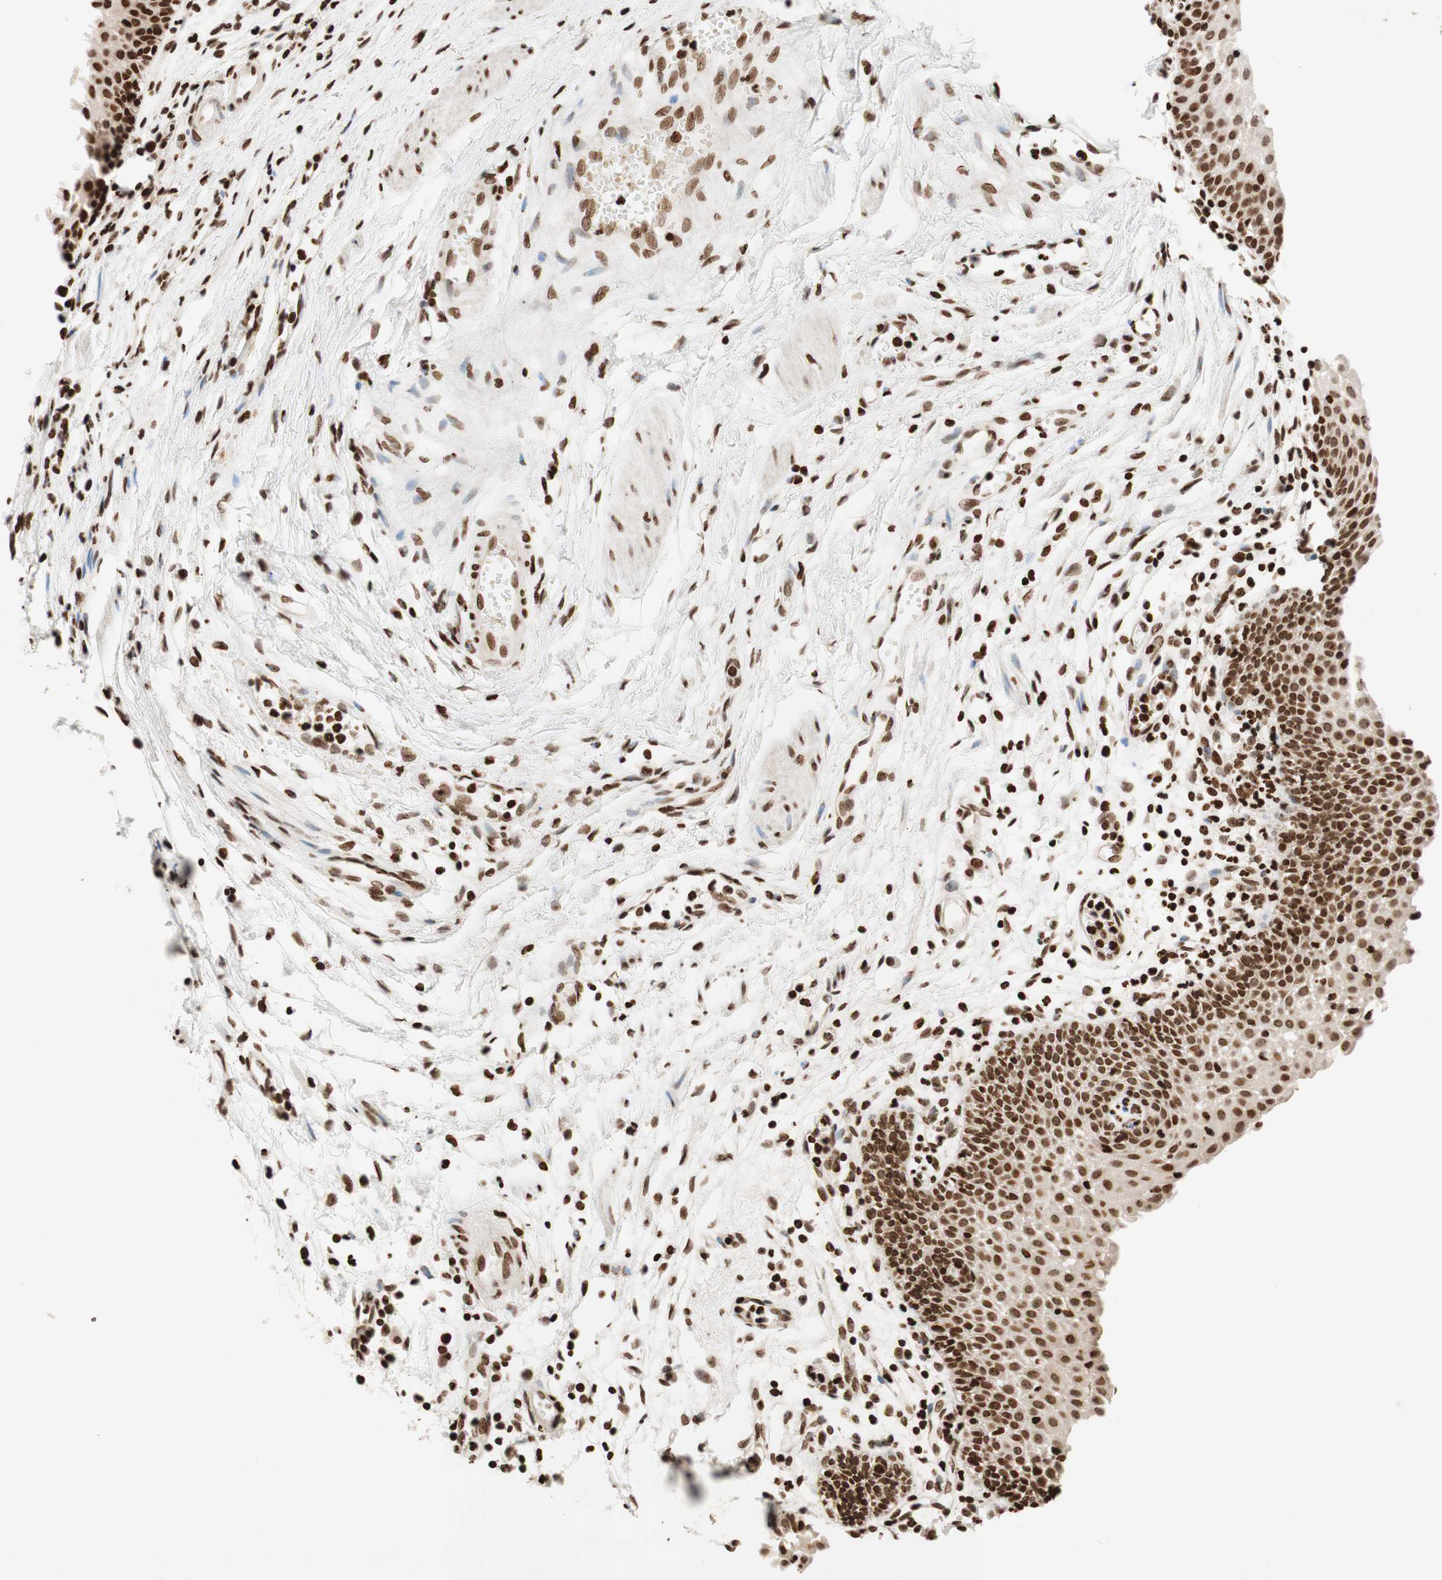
{"staining": {"intensity": "strong", "quantity": ">75%", "location": "nuclear"}, "tissue": "urothelial cancer", "cell_type": "Tumor cells", "image_type": "cancer", "snomed": [{"axis": "morphology", "description": "Urothelial carcinoma, High grade"}, {"axis": "topography", "description": "Urinary bladder"}], "caption": "Immunohistochemistry micrograph of human urothelial cancer stained for a protein (brown), which exhibits high levels of strong nuclear staining in about >75% of tumor cells.", "gene": "NCOA3", "patient": {"sex": "female", "age": 85}}